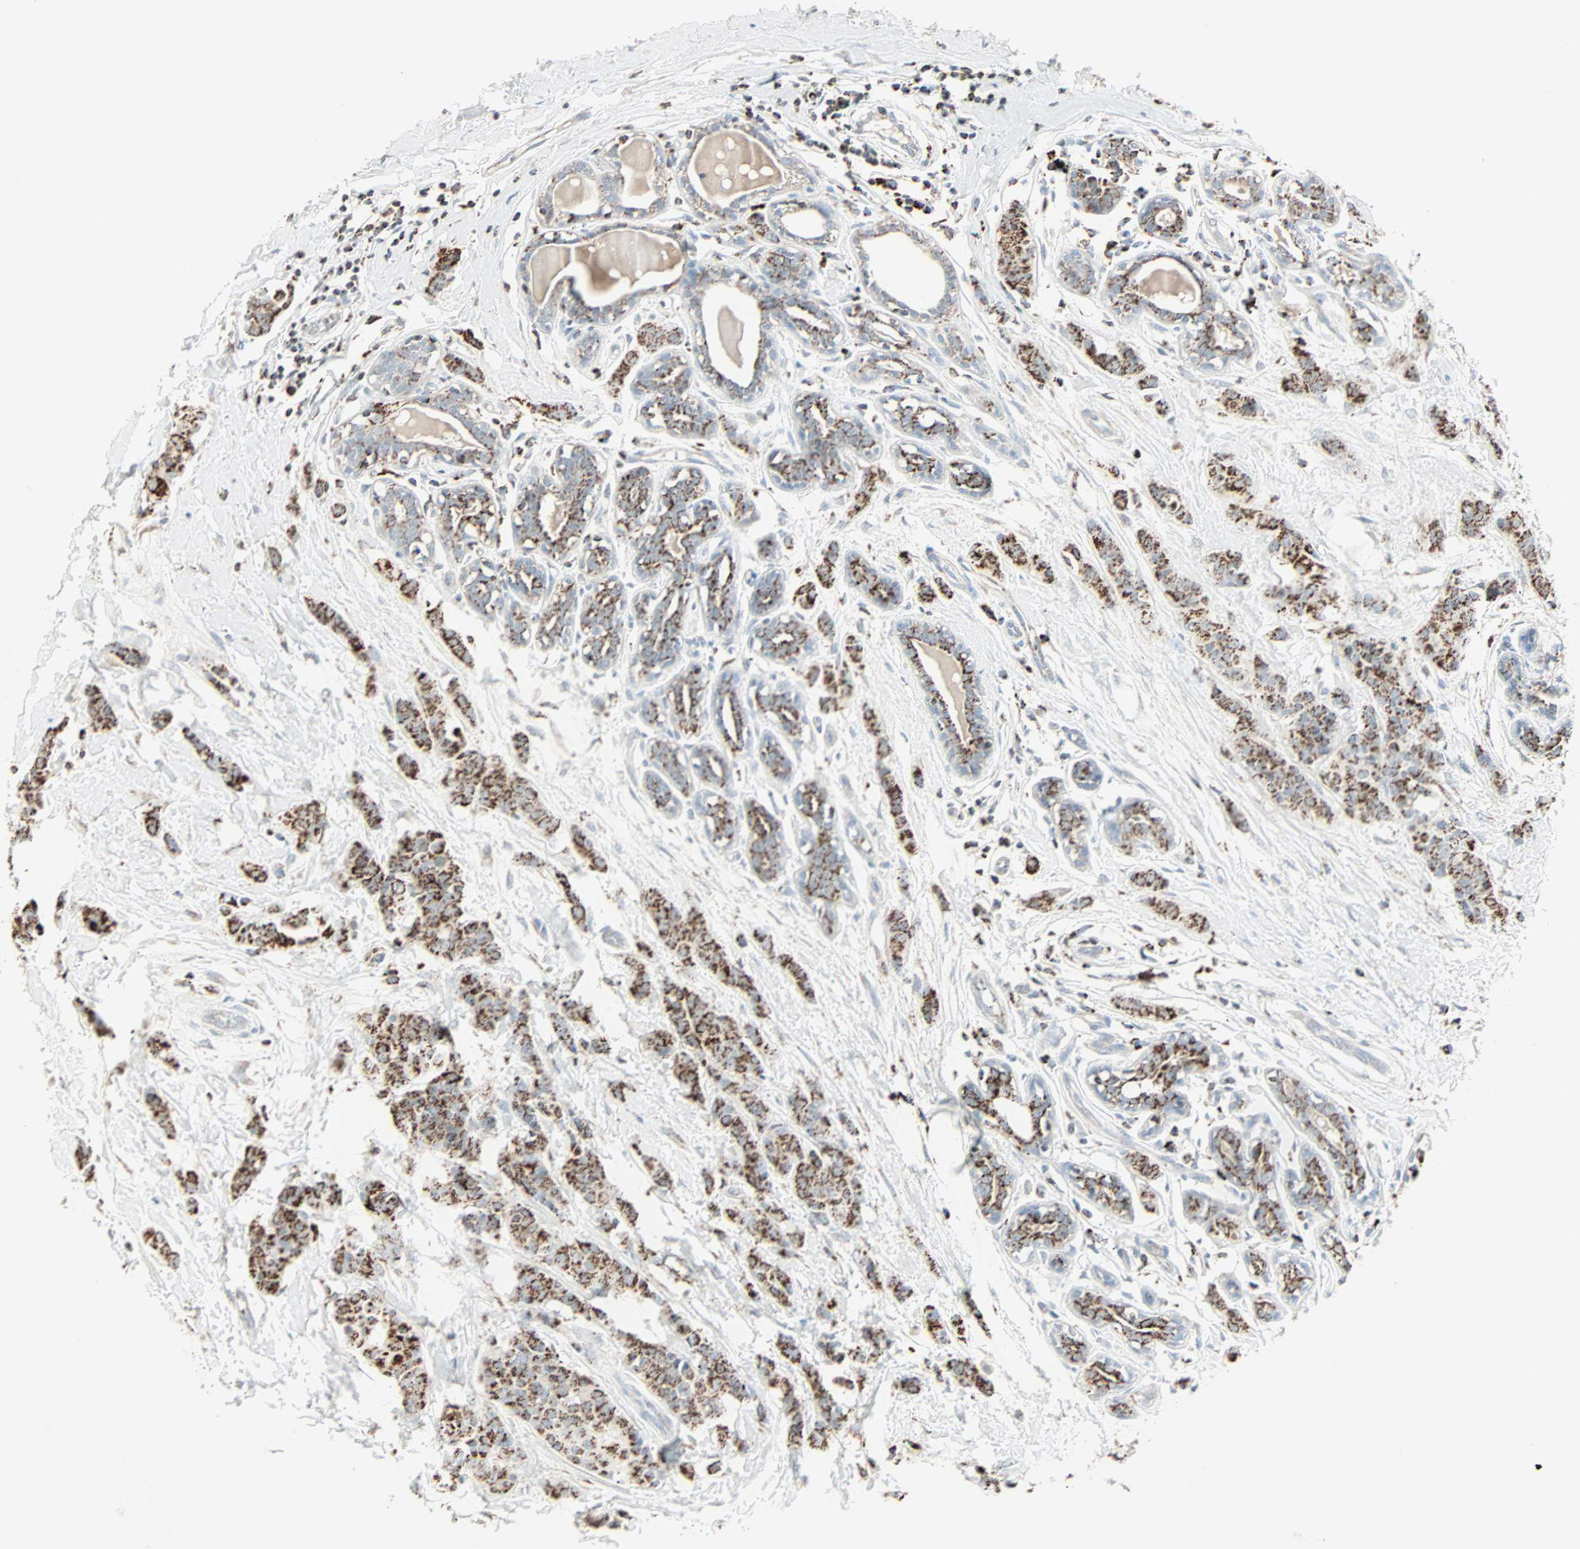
{"staining": {"intensity": "strong", "quantity": ">75%", "location": "cytoplasmic/membranous"}, "tissue": "breast cancer", "cell_type": "Tumor cells", "image_type": "cancer", "snomed": [{"axis": "morphology", "description": "Normal tissue, NOS"}, {"axis": "morphology", "description": "Duct carcinoma"}, {"axis": "topography", "description": "Breast"}], "caption": "An image of human breast cancer stained for a protein shows strong cytoplasmic/membranous brown staining in tumor cells.", "gene": "IDH2", "patient": {"sex": "female", "age": 40}}